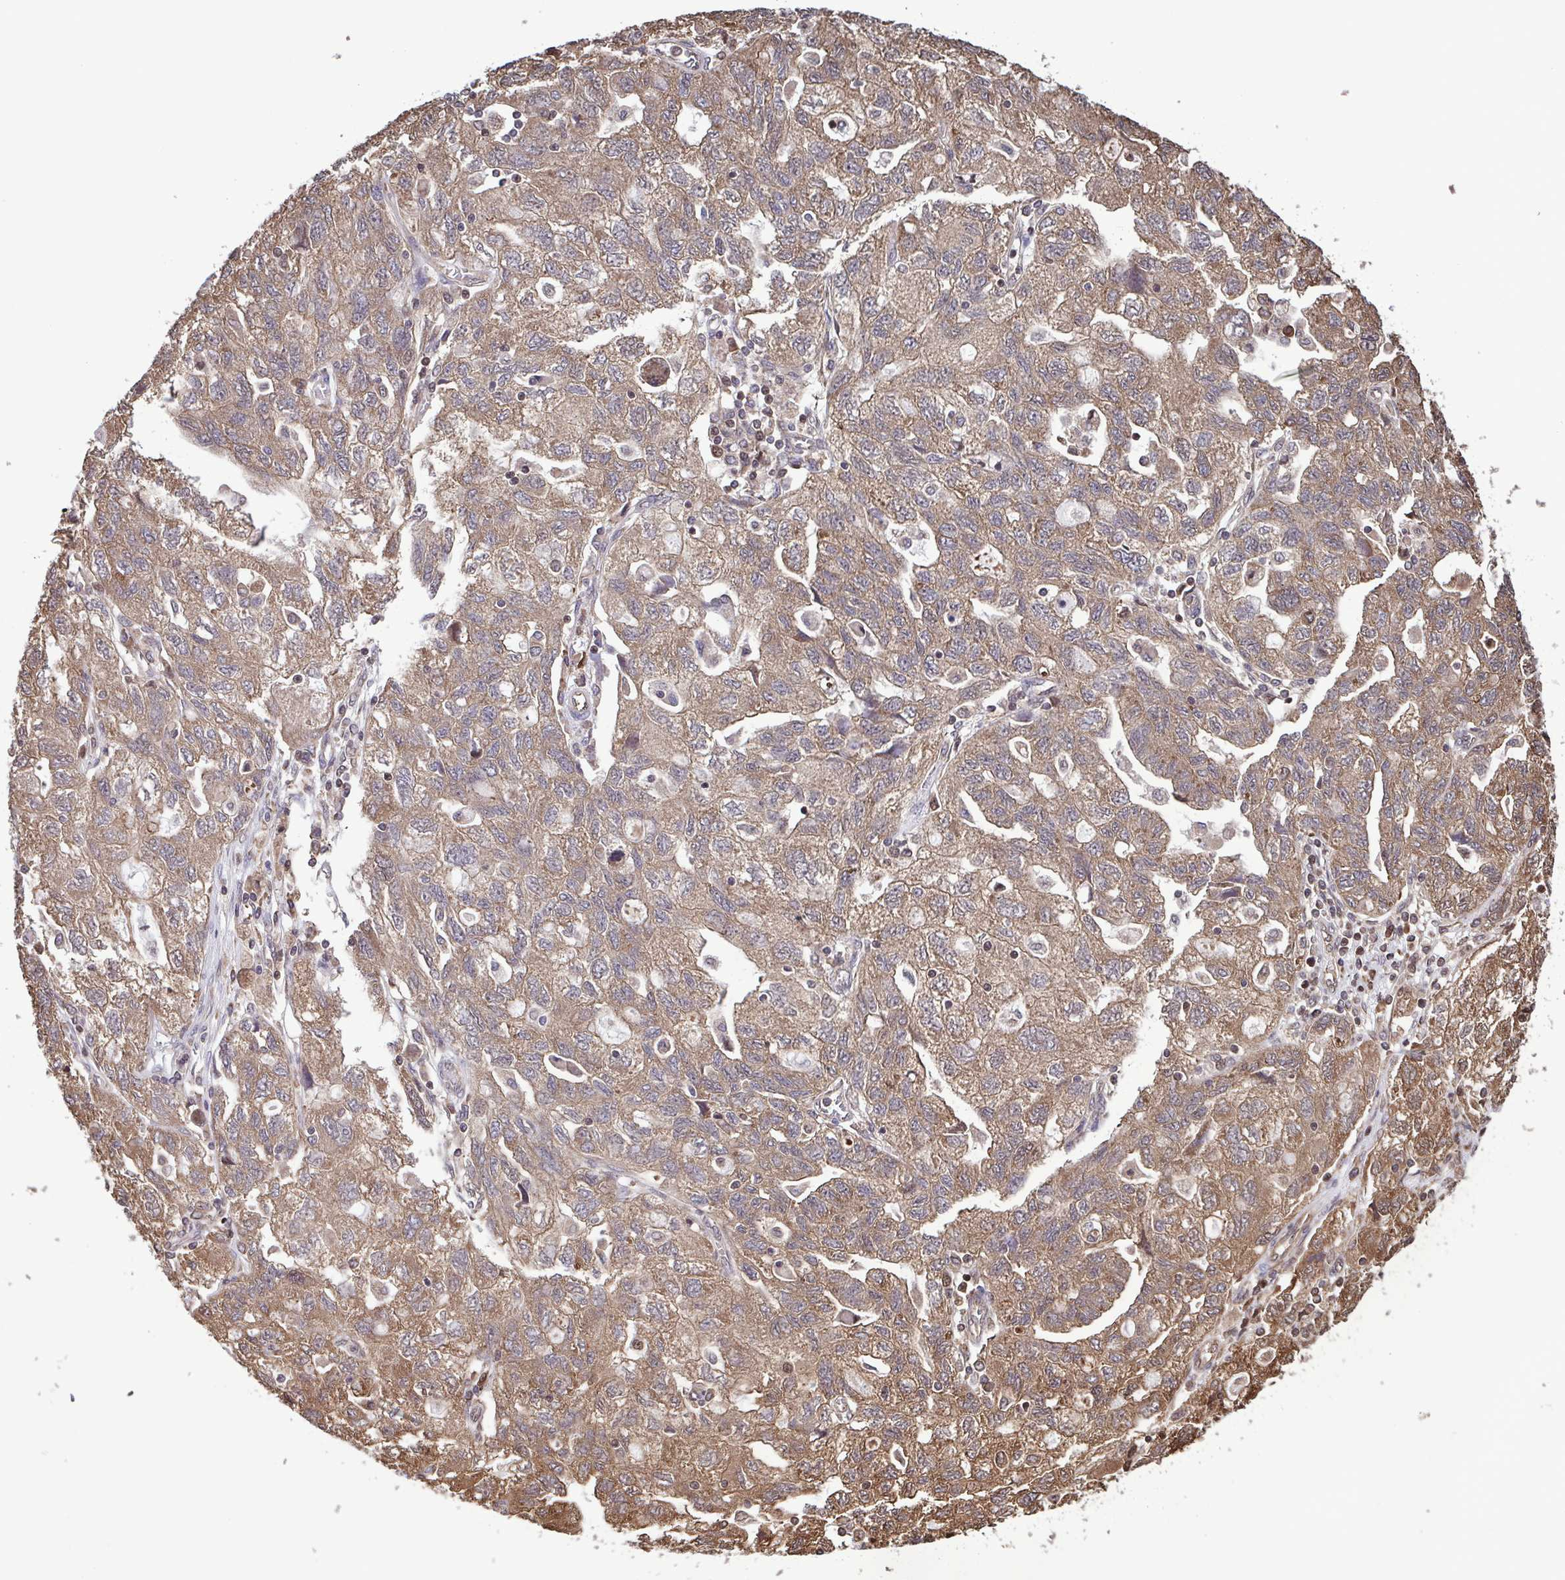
{"staining": {"intensity": "moderate", "quantity": ">75%", "location": "cytoplasmic/membranous"}, "tissue": "ovarian cancer", "cell_type": "Tumor cells", "image_type": "cancer", "snomed": [{"axis": "morphology", "description": "Carcinoma, NOS"}, {"axis": "morphology", "description": "Cystadenocarcinoma, serous, NOS"}, {"axis": "topography", "description": "Ovary"}], "caption": "Moderate cytoplasmic/membranous positivity is identified in approximately >75% of tumor cells in serous cystadenocarcinoma (ovarian).", "gene": "SEC63", "patient": {"sex": "female", "age": 69}}